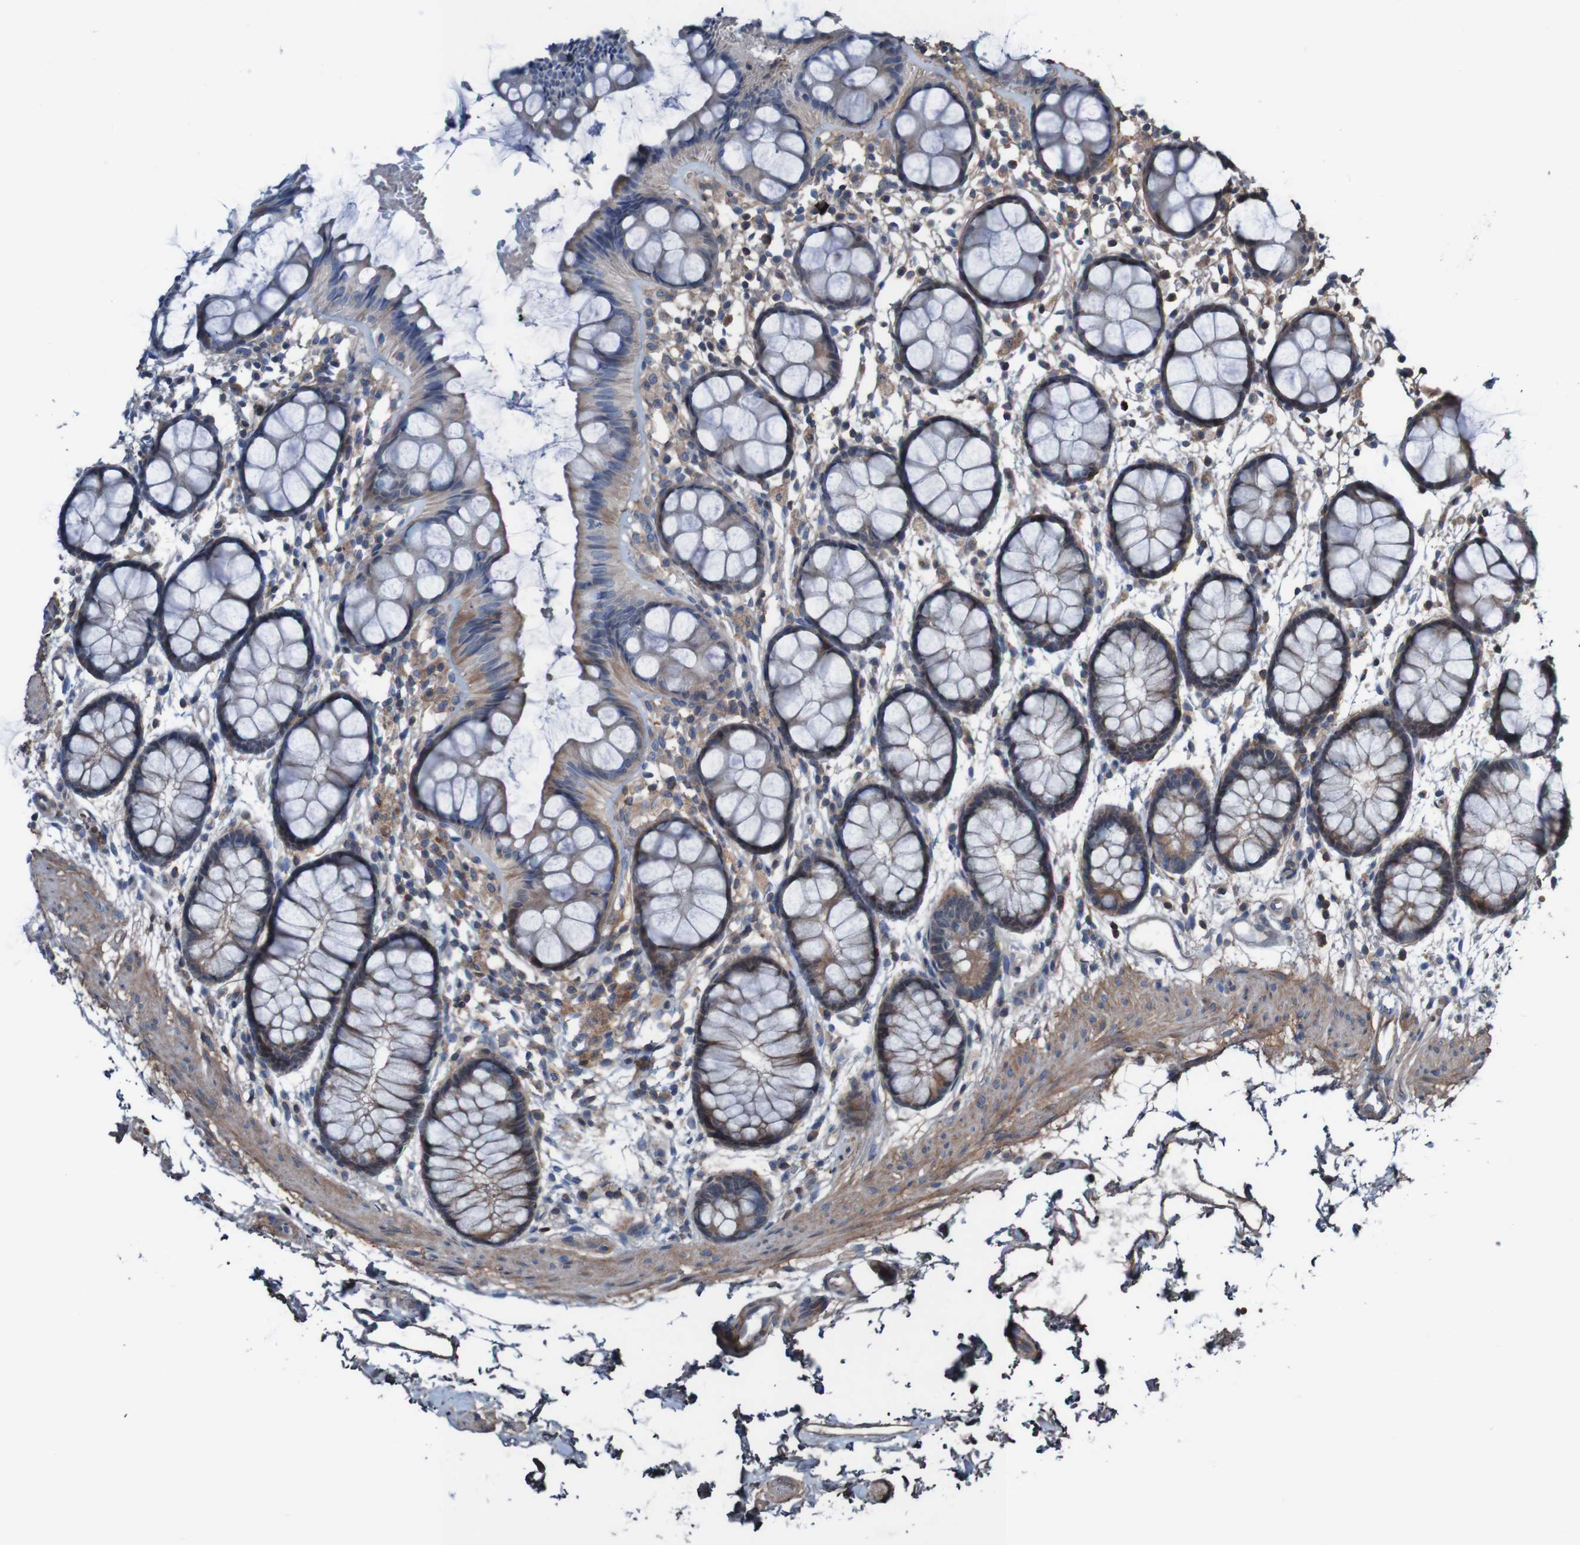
{"staining": {"intensity": "moderate", "quantity": ">75%", "location": "cytoplasmic/membranous,nuclear"}, "tissue": "rectum", "cell_type": "Glandular cells", "image_type": "normal", "snomed": [{"axis": "morphology", "description": "Normal tissue, NOS"}, {"axis": "topography", "description": "Rectum"}], "caption": "Immunohistochemical staining of benign rectum reveals medium levels of moderate cytoplasmic/membranous,nuclear positivity in approximately >75% of glandular cells.", "gene": "PDGFB", "patient": {"sex": "female", "age": 66}}